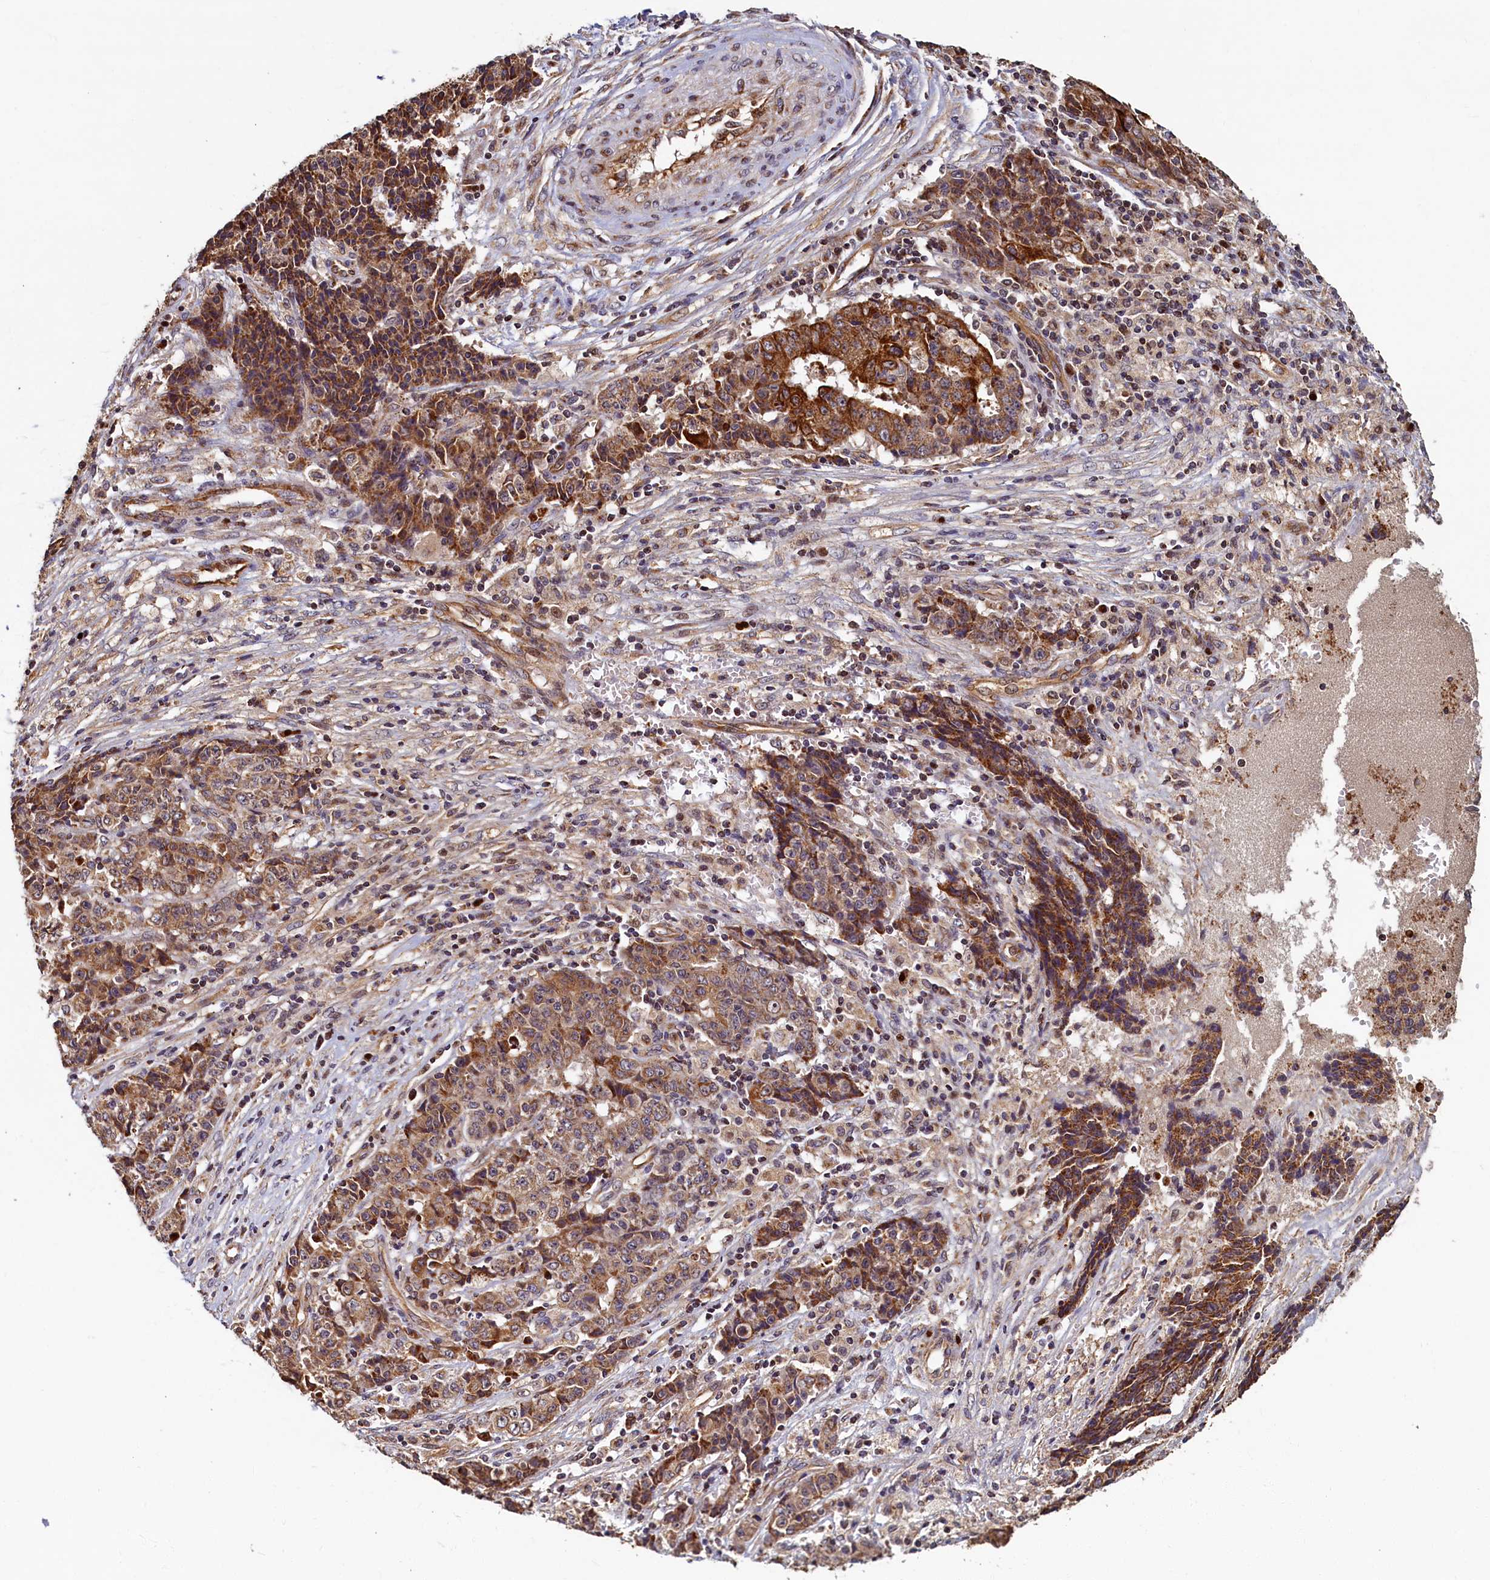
{"staining": {"intensity": "moderate", "quantity": ">75%", "location": "cytoplasmic/membranous"}, "tissue": "ovarian cancer", "cell_type": "Tumor cells", "image_type": "cancer", "snomed": [{"axis": "morphology", "description": "Carcinoma, endometroid"}, {"axis": "topography", "description": "Ovary"}], "caption": "Immunohistochemistry (IHC) staining of endometroid carcinoma (ovarian), which displays medium levels of moderate cytoplasmic/membranous expression in about >75% of tumor cells indicating moderate cytoplasmic/membranous protein positivity. The staining was performed using DAB (3,3'-diaminobenzidine) (brown) for protein detection and nuclei were counterstained in hematoxylin (blue).", "gene": "NCKAP5L", "patient": {"sex": "female", "age": 42}}